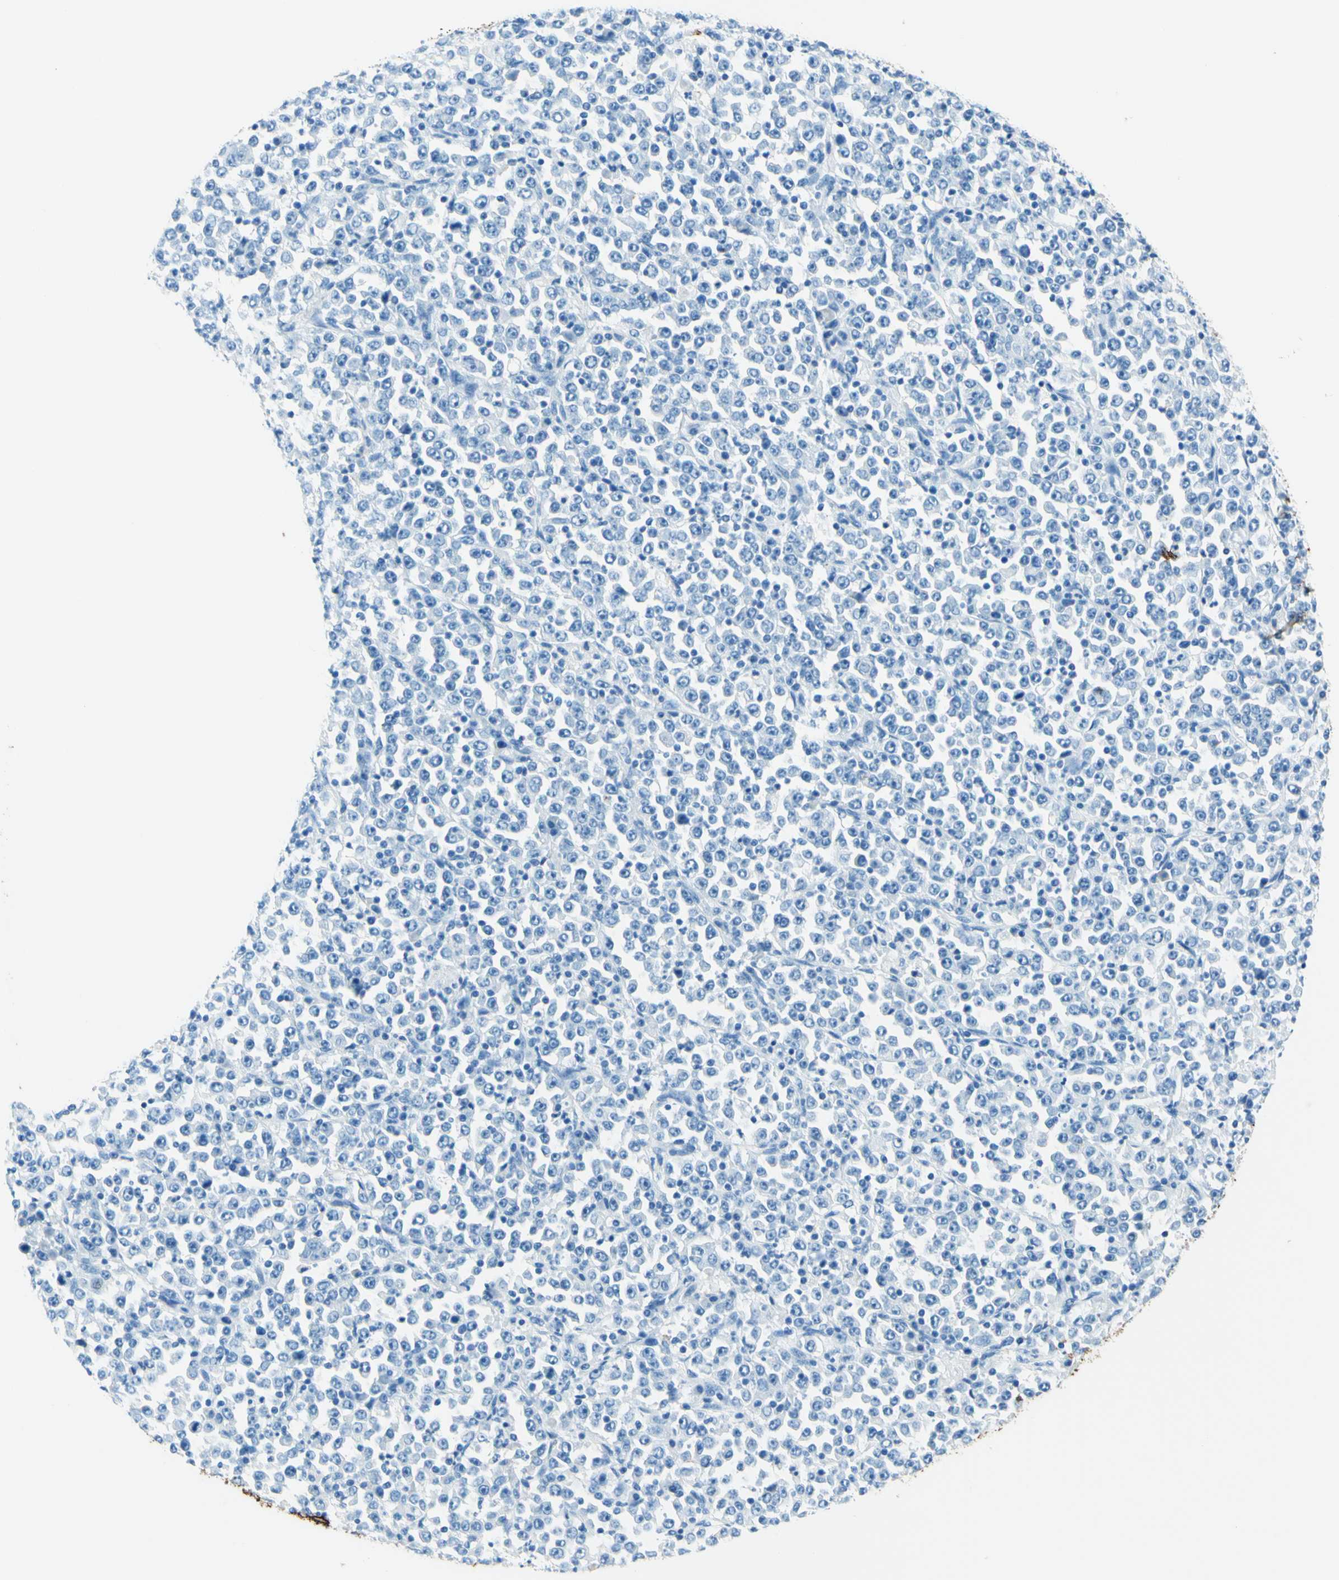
{"staining": {"intensity": "negative", "quantity": "none", "location": "none"}, "tissue": "stomach cancer", "cell_type": "Tumor cells", "image_type": "cancer", "snomed": [{"axis": "morphology", "description": "Normal tissue, NOS"}, {"axis": "morphology", "description": "Adenocarcinoma, NOS"}, {"axis": "topography", "description": "Stomach, upper"}, {"axis": "topography", "description": "Stomach"}], "caption": "The micrograph shows no significant staining in tumor cells of stomach adenocarcinoma.", "gene": "MFAP5", "patient": {"sex": "male", "age": 59}}